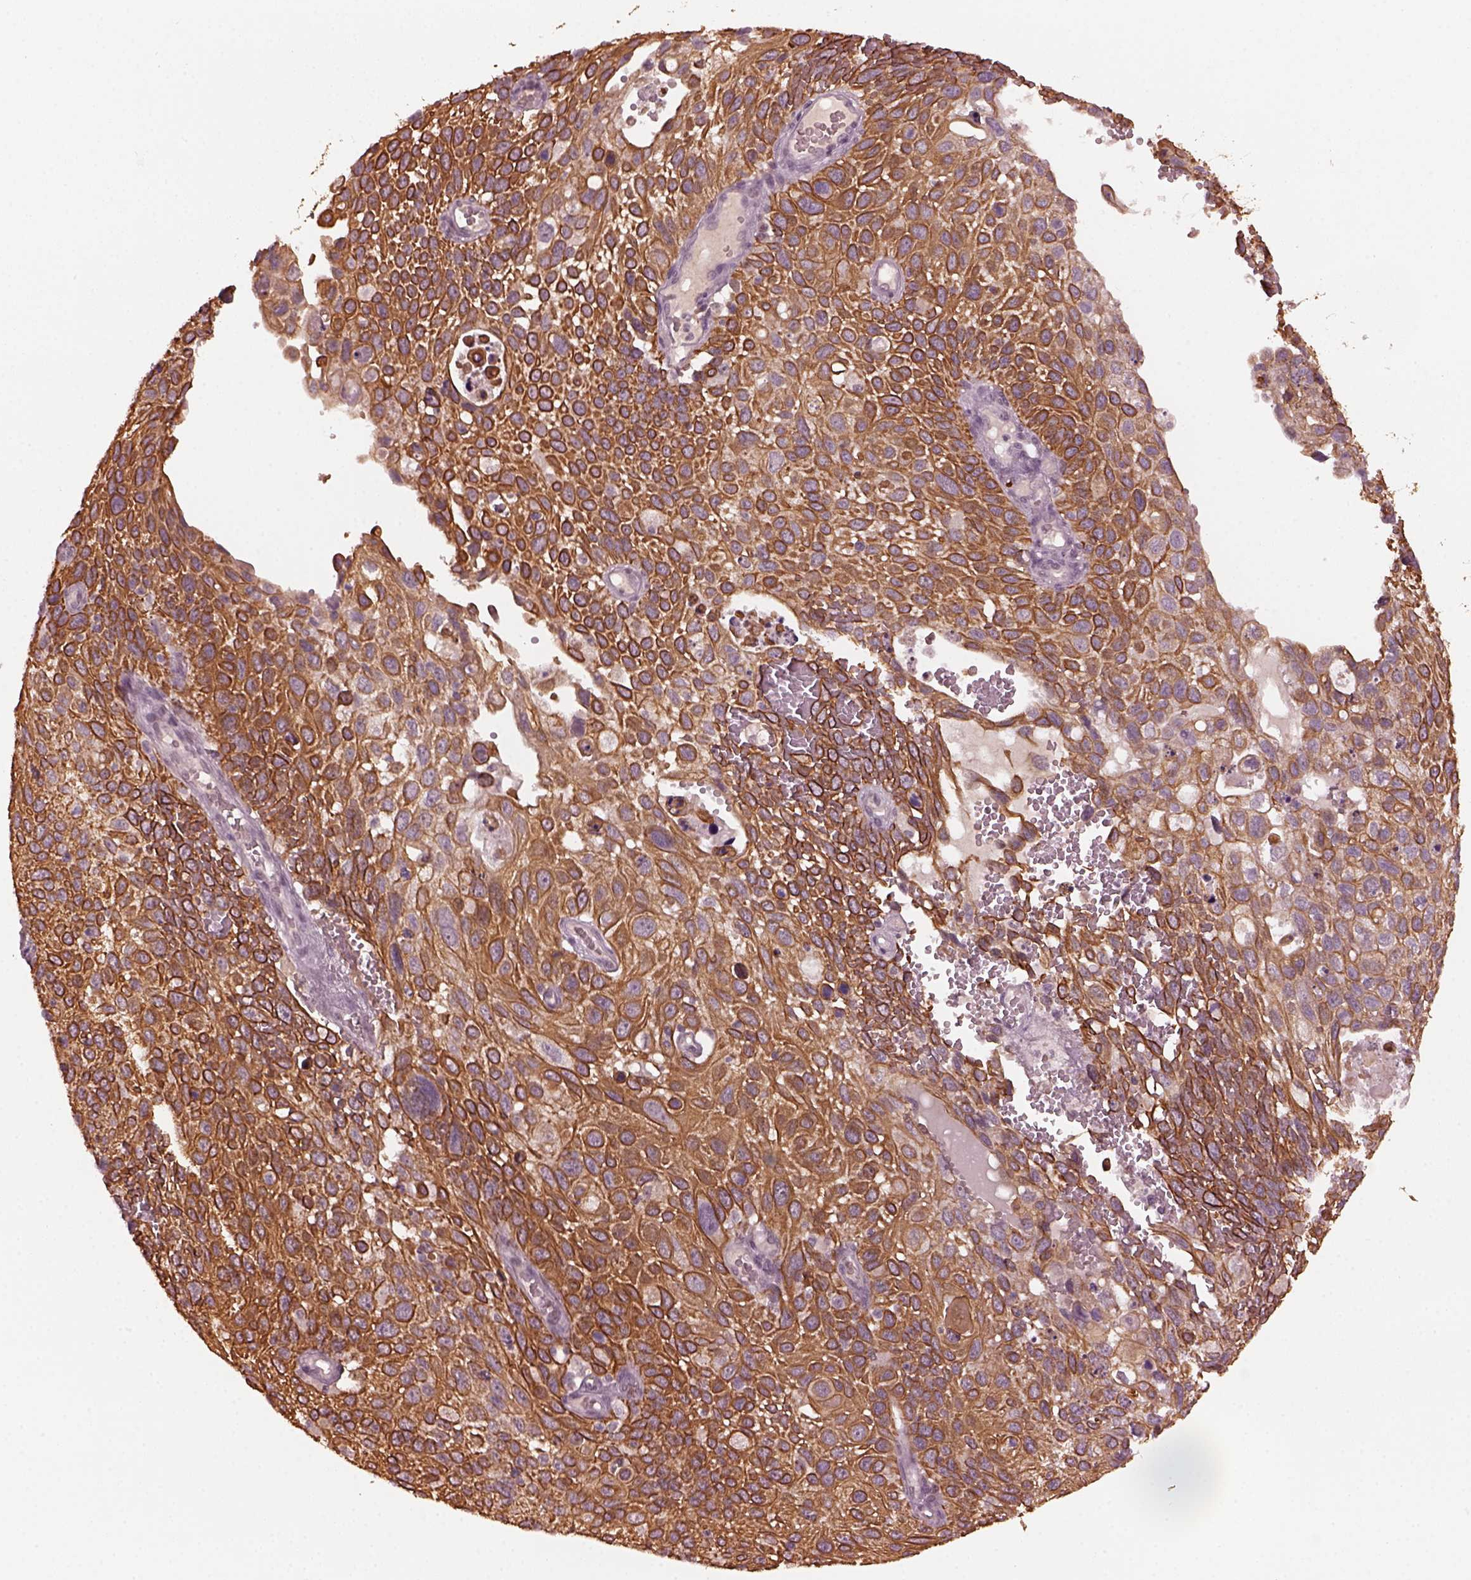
{"staining": {"intensity": "strong", "quantity": ">75%", "location": "cytoplasmic/membranous"}, "tissue": "cervical cancer", "cell_type": "Tumor cells", "image_type": "cancer", "snomed": [{"axis": "morphology", "description": "Squamous cell carcinoma, NOS"}, {"axis": "topography", "description": "Cervix"}], "caption": "Brown immunohistochemical staining in human squamous cell carcinoma (cervical) reveals strong cytoplasmic/membranous positivity in approximately >75% of tumor cells.", "gene": "KRT79", "patient": {"sex": "female", "age": 70}}